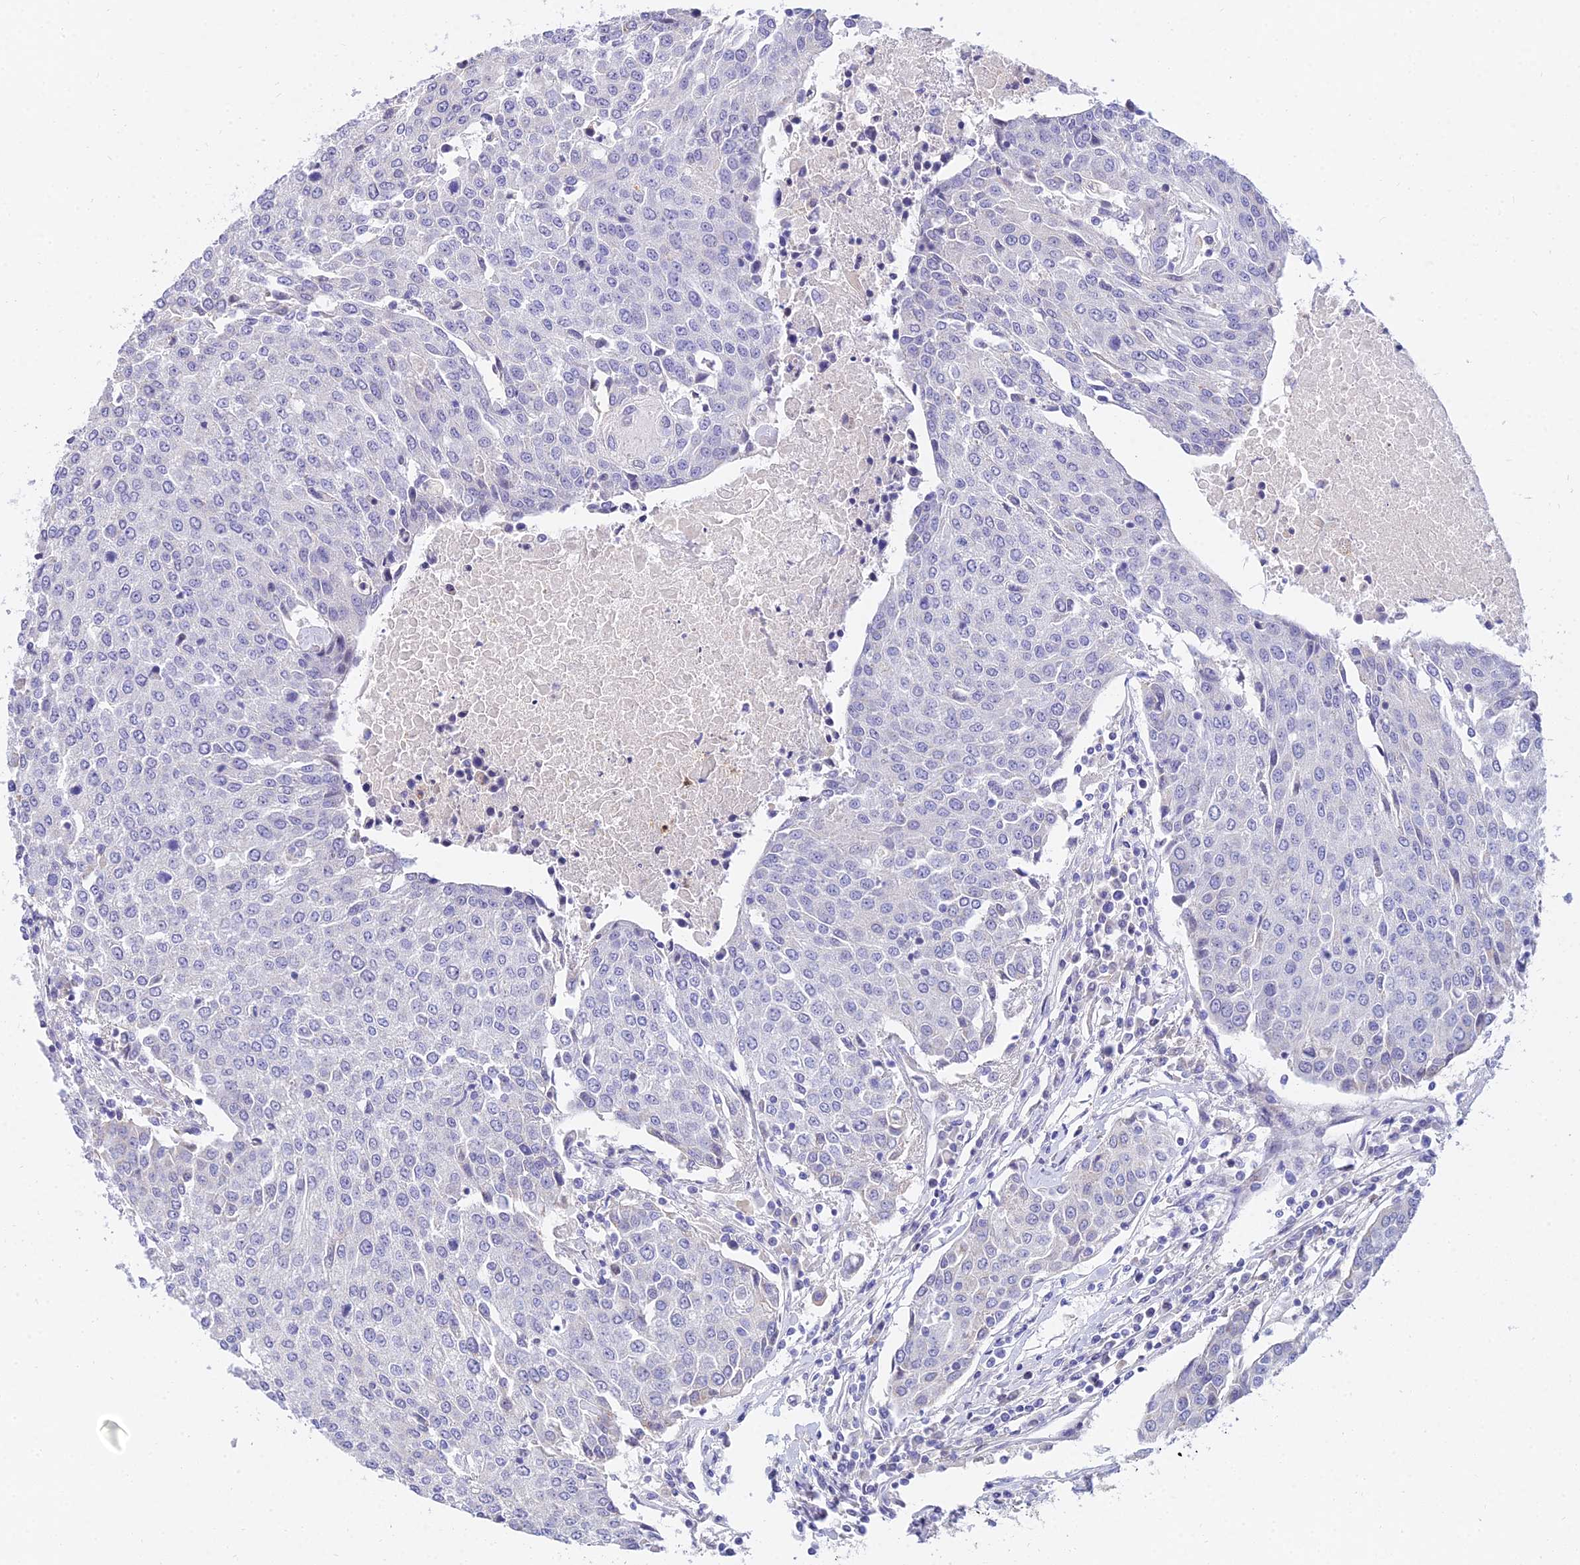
{"staining": {"intensity": "negative", "quantity": "none", "location": "none"}, "tissue": "urothelial cancer", "cell_type": "Tumor cells", "image_type": "cancer", "snomed": [{"axis": "morphology", "description": "Urothelial carcinoma, High grade"}, {"axis": "topography", "description": "Urinary bladder"}], "caption": "This is an IHC photomicrograph of human urothelial cancer. There is no positivity in tumor cells.", "gene": "VWC2L", "patient": {"sex": "female", "age": 85}}